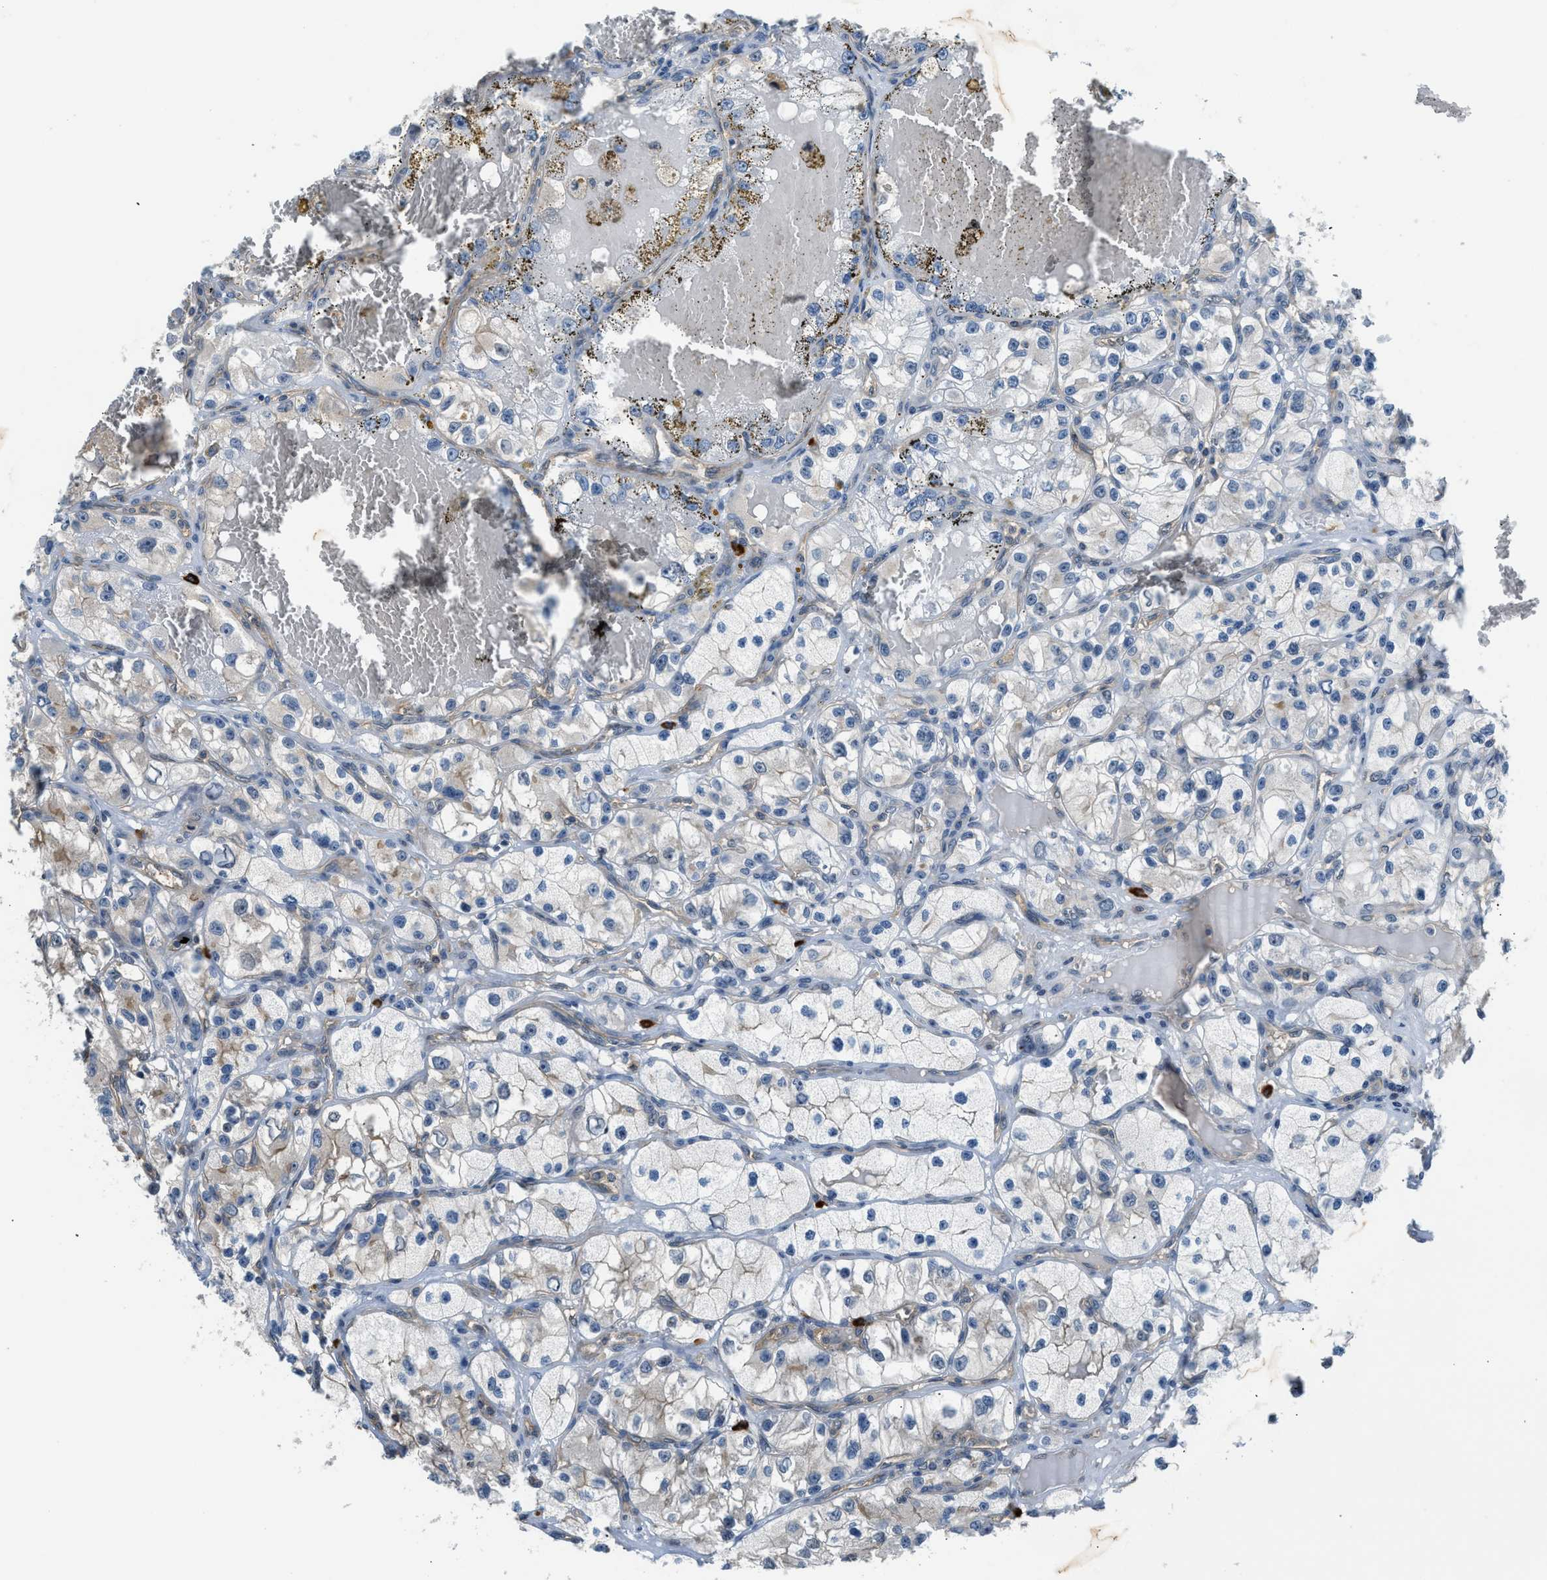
{"staining": {"intensity": "weak", "quantity": "<25%", "location": "cytoplasmic/membranous"}, "tissue": "renal cancer", "cell_type": "Tumor cells", "image_type": "cancer", "snomed": [{"axis": "morphology", "description": "Adenocarcinoma, NOS"}, {"axis": "topography", "description": "Kidney"}], "caption": "Protein analysis of renal adenocarcinoma demonstrates no significant staining in tumor cells. Brightfield microscopy of immunohistochemistry stained with DAB (brown) and hematoxylin (blue), captured at high magnification.", "gene": "CBLB", "patient": {"sex": "female", "age": 57}}